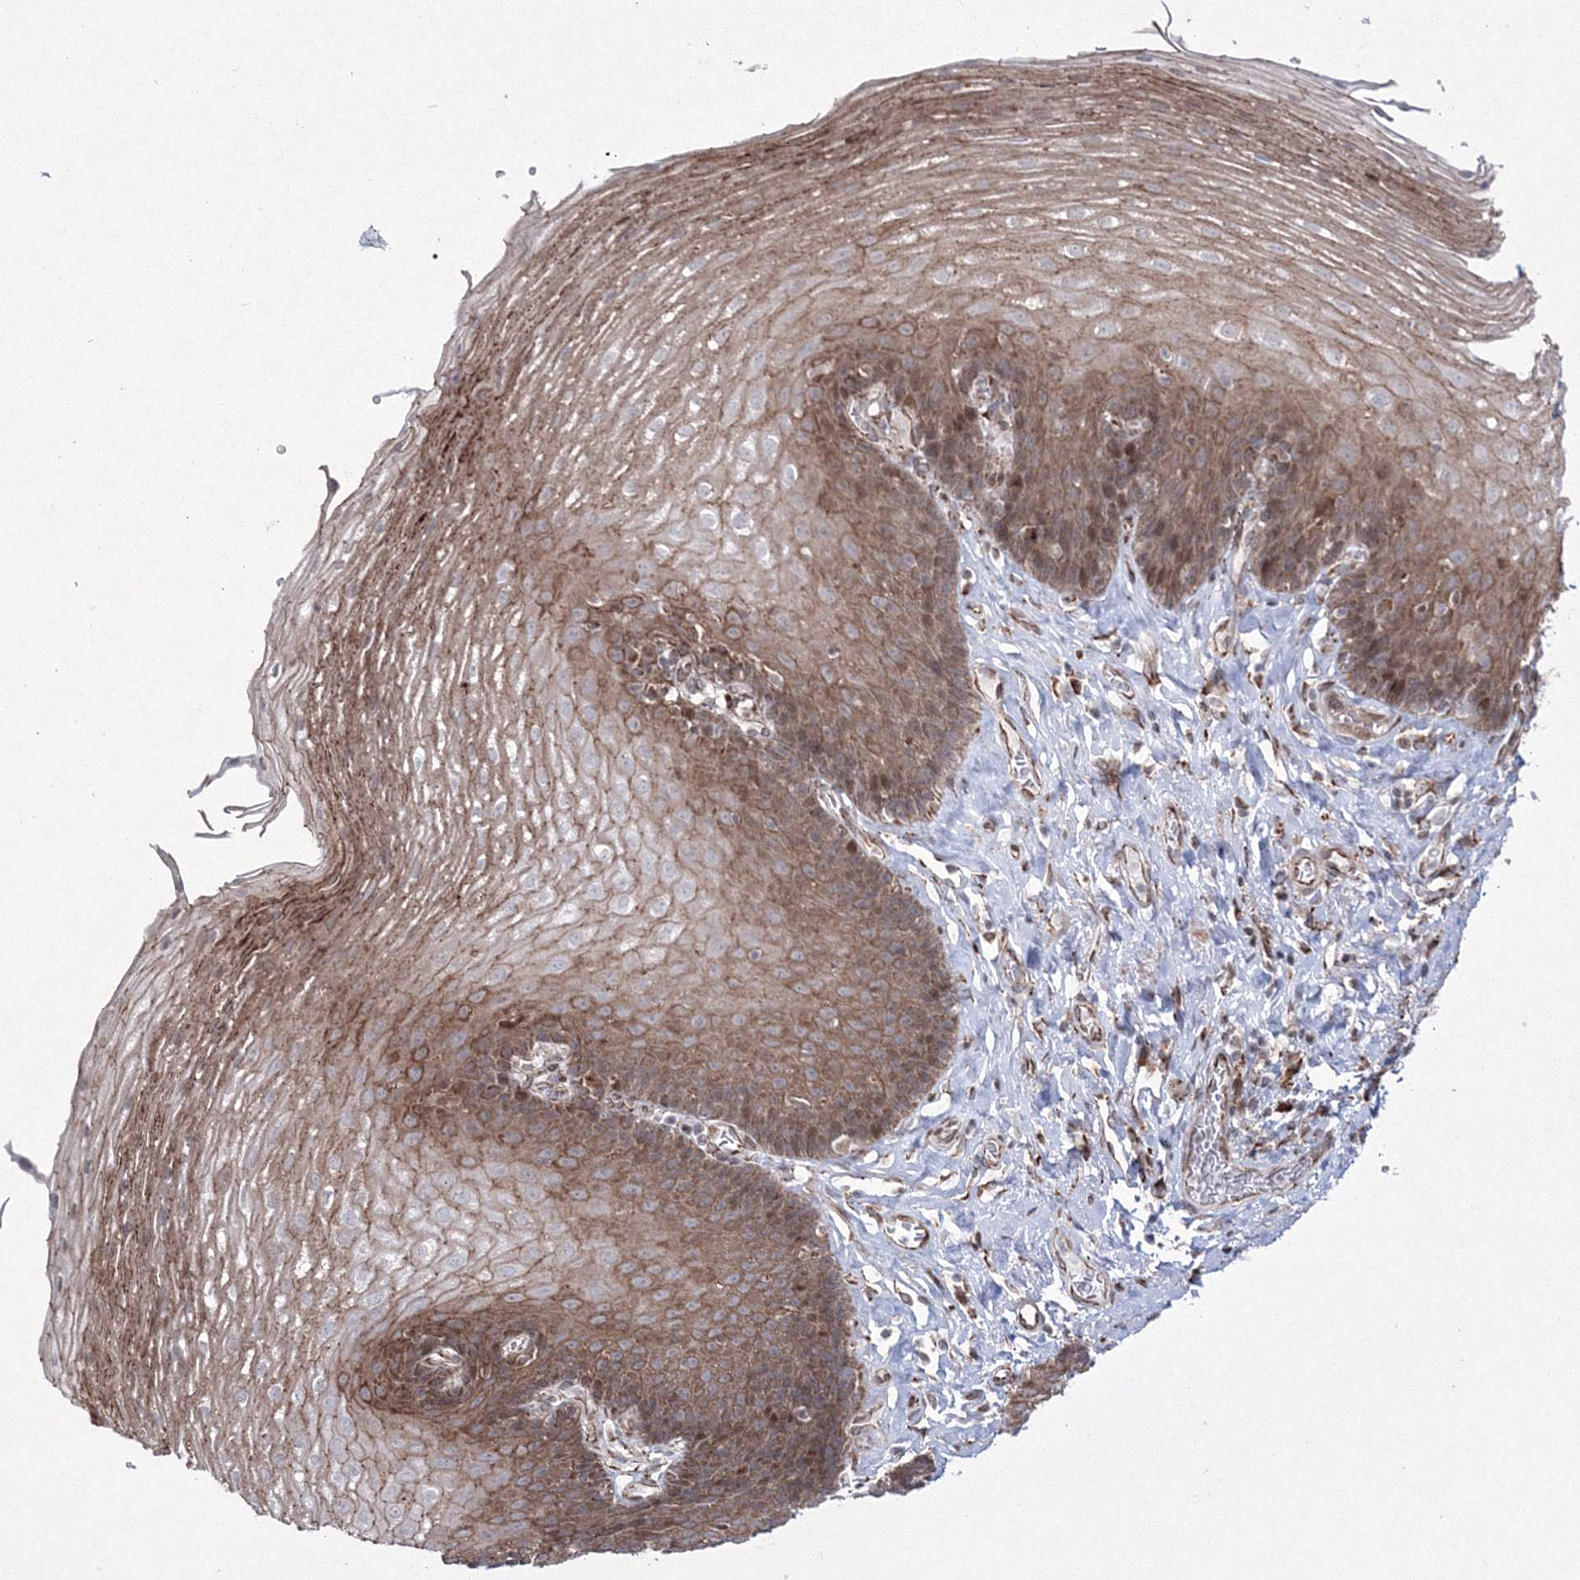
{"staining": {"intensity": "moderate", "quantity": ">75%", "location": "cytoplasmic/membranous"}, "tissue": "esophagus", "cell_type": "Squamous epithelial cells", "image_type": "normal", "snomed": [{"axis": "morphology", "description": "Normal tissue, NOS"}, {"axis": "topography", "description": "Esophagus"}], "caption": "An image showing moderate cytoplasmic/membranous expression in about >75% of squamous epithelial cells in unremarkable esophagus, as visualized by brown immunohistochemical staining.", "gene": "EFCAB12", "patient": {"sex": "female", "age": 66}}